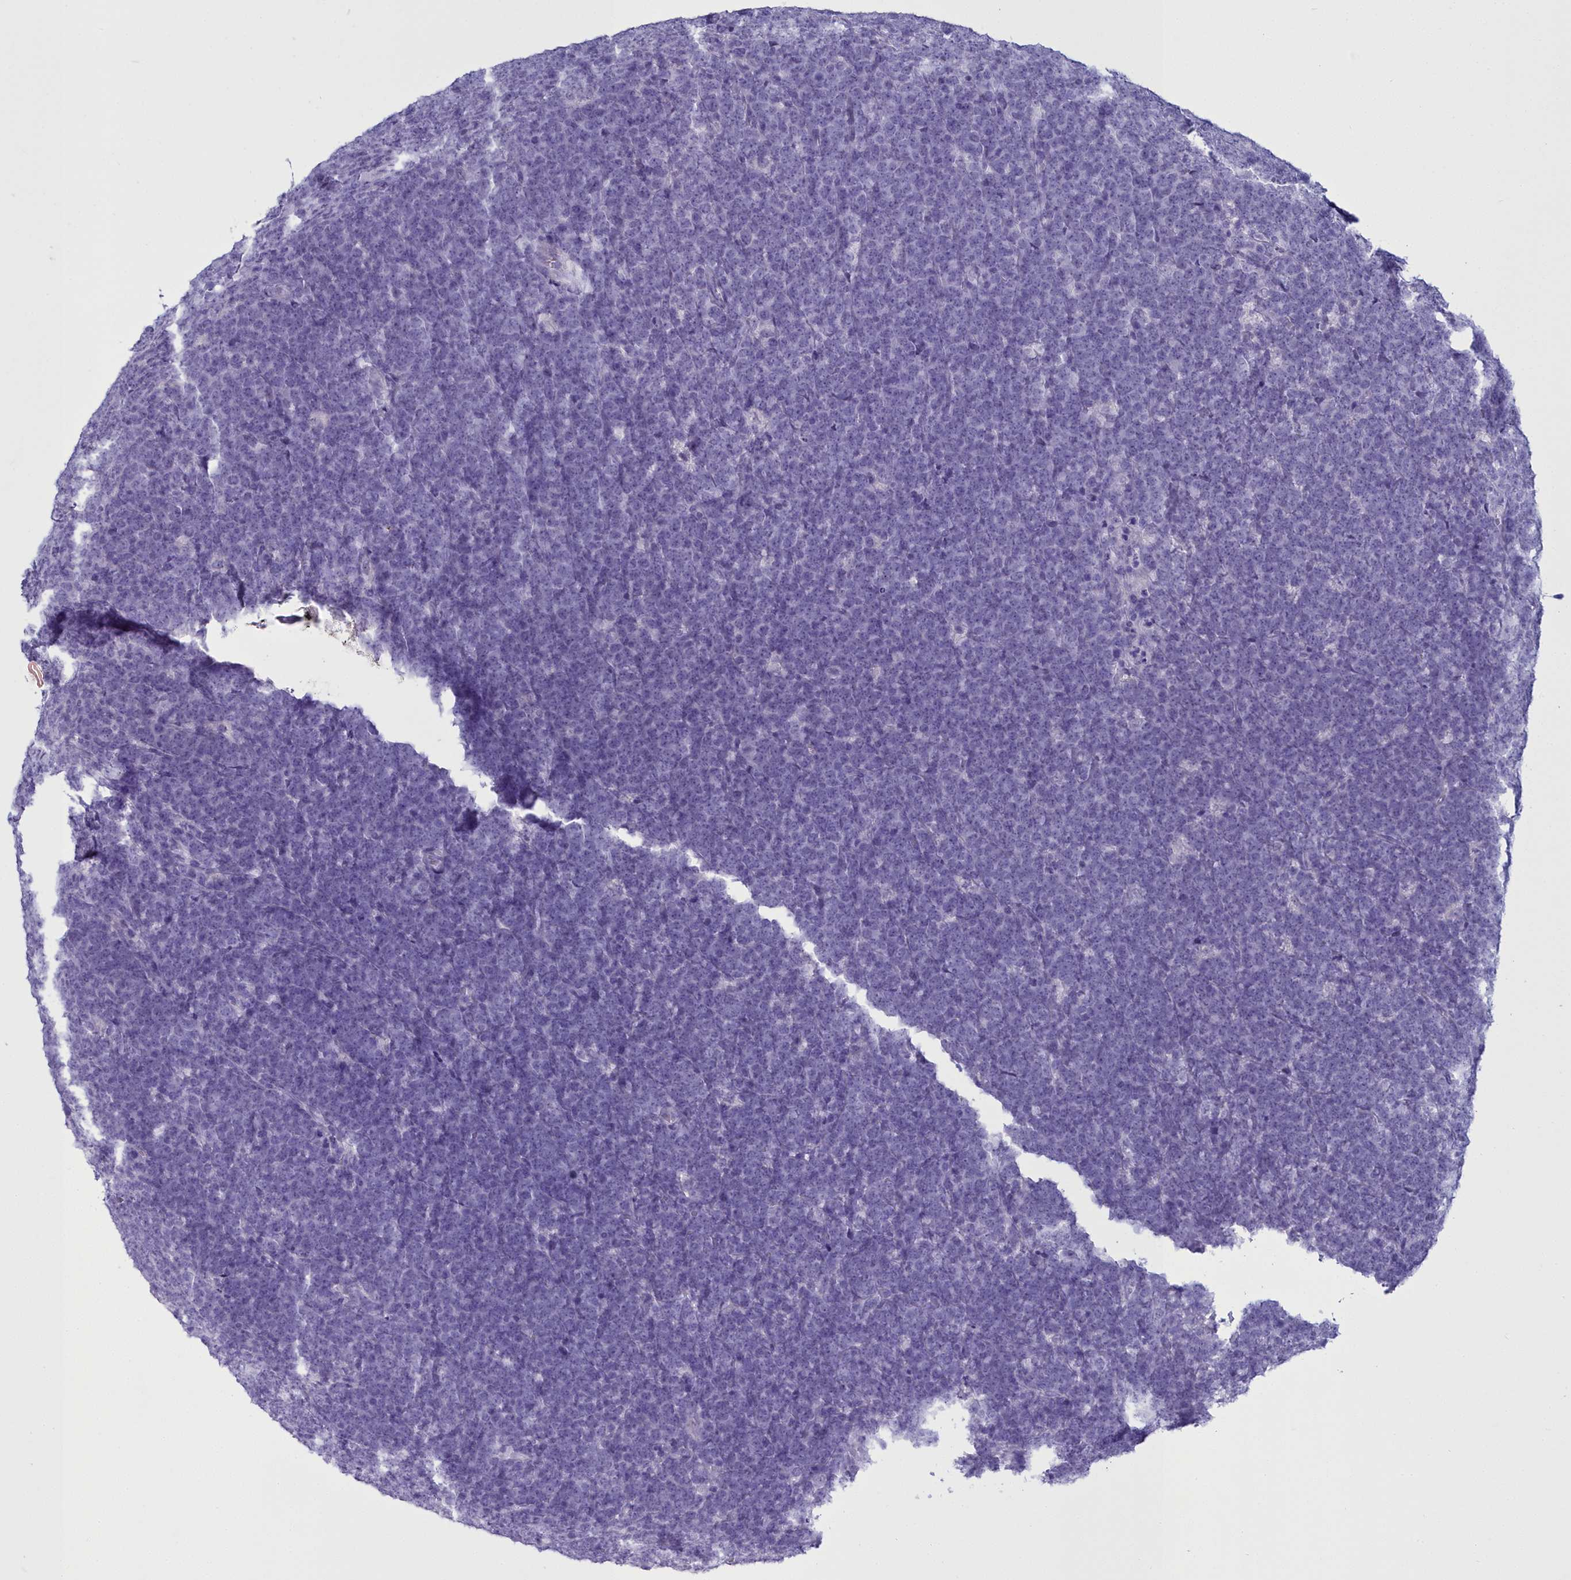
{"staining": {"intensity": "negative", "quantity": "none", "location": "none"}, "tissue": "lymphoma", "cell_type": "Tumor cells", "image_type": "cancer", "snomed": [{"axis": "morphology", "description": "Malignant lymphoma, non-Hodgkin's type, High grade"}, {"axis": "topography", "description": "Small intestine"}], "caption": "Lymphoma was stained to show a protein in brown. There is no significant positivity in tumor cells.", "gene": "MAP6", "patient": {"sex": "male", "age": 8}}